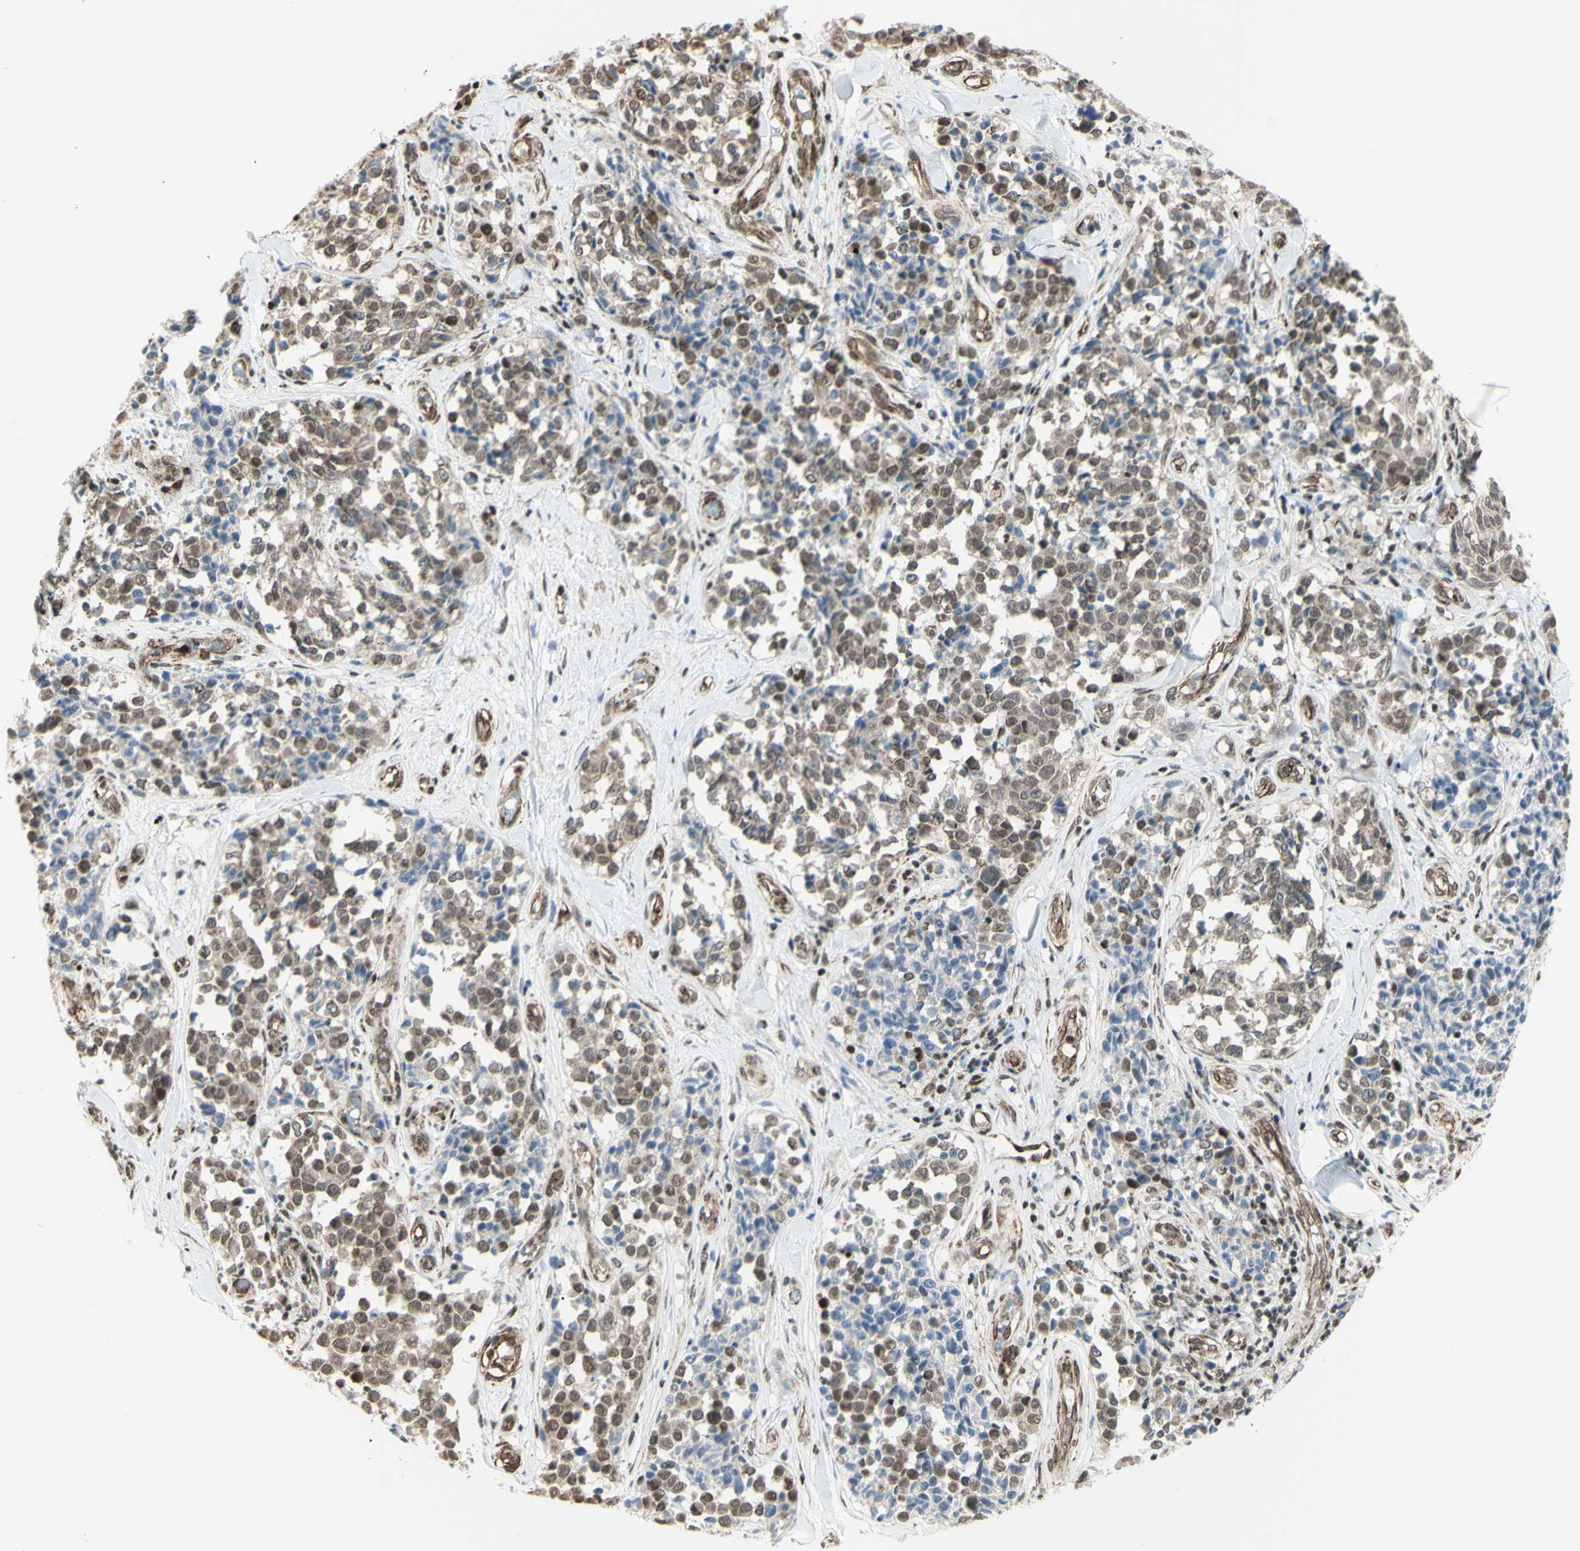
{"staining": {"intensity": "moderate", "quantity": "25%-75%", "location": "nuclear"}, "tissue": "melanoma", "cell_type": "Tumor cells", "image_type": "cancer", "snomed": [{"axis": "morphology", "description": "Malignant melanoma, NOS"}, {"axis": "topography", "description": "Skin"}], "caption": "IHC micrograph of neoplastic tissue: melanoma stained using immunohistochemistry (IHC) reveals medium levels of moderate protein expression localized specifically in the nuclear of tumor cells, appearing as a nuclear brown color.", "gene": "ZMYM6", "patient": {"sex": "female", "age": 64}}